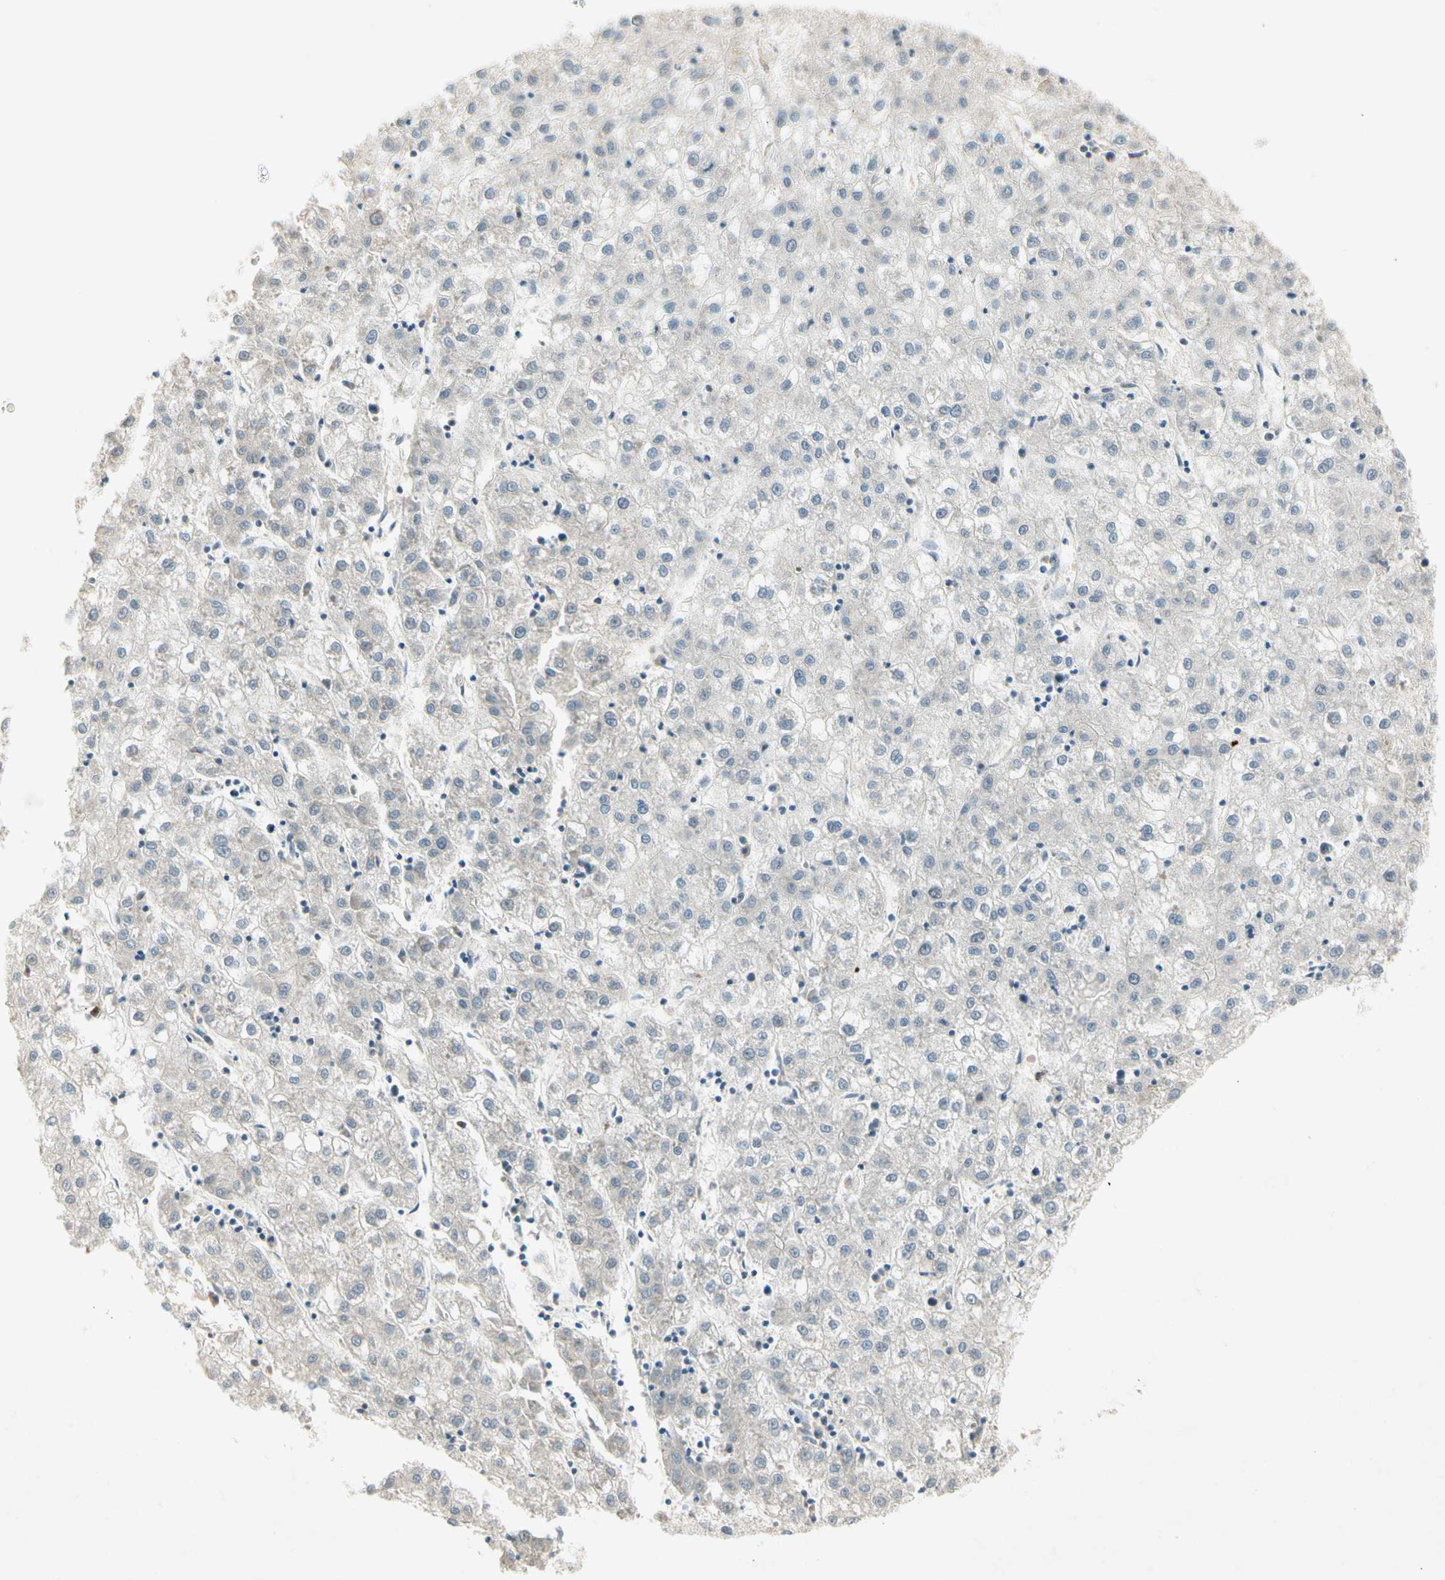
{"staining": {"intensity": "negative", "quantity": "none", "location": "none"}, "tissue": "liver cancer", "cell_type": "Tumor cells", "image_type": "cancer", "snomed": [{"axis": "morphology", "description": "Carcinoma, Hepatocellular, NOS"}, {"axis": "topography", "description": "Liver"}], "caption": "A micrograph of liver cancer stained for a protein exhibits no brown staining in tumor cells. (Stains: DAB (3,3'-diaminobenzidine) immunohistochemistry (IHC) with hematoxylin counter stain, Microscopy: brightfield microscopy at high magnification).", "gene": "PITX1", "patient": {"sex": "male", "age": 72}}